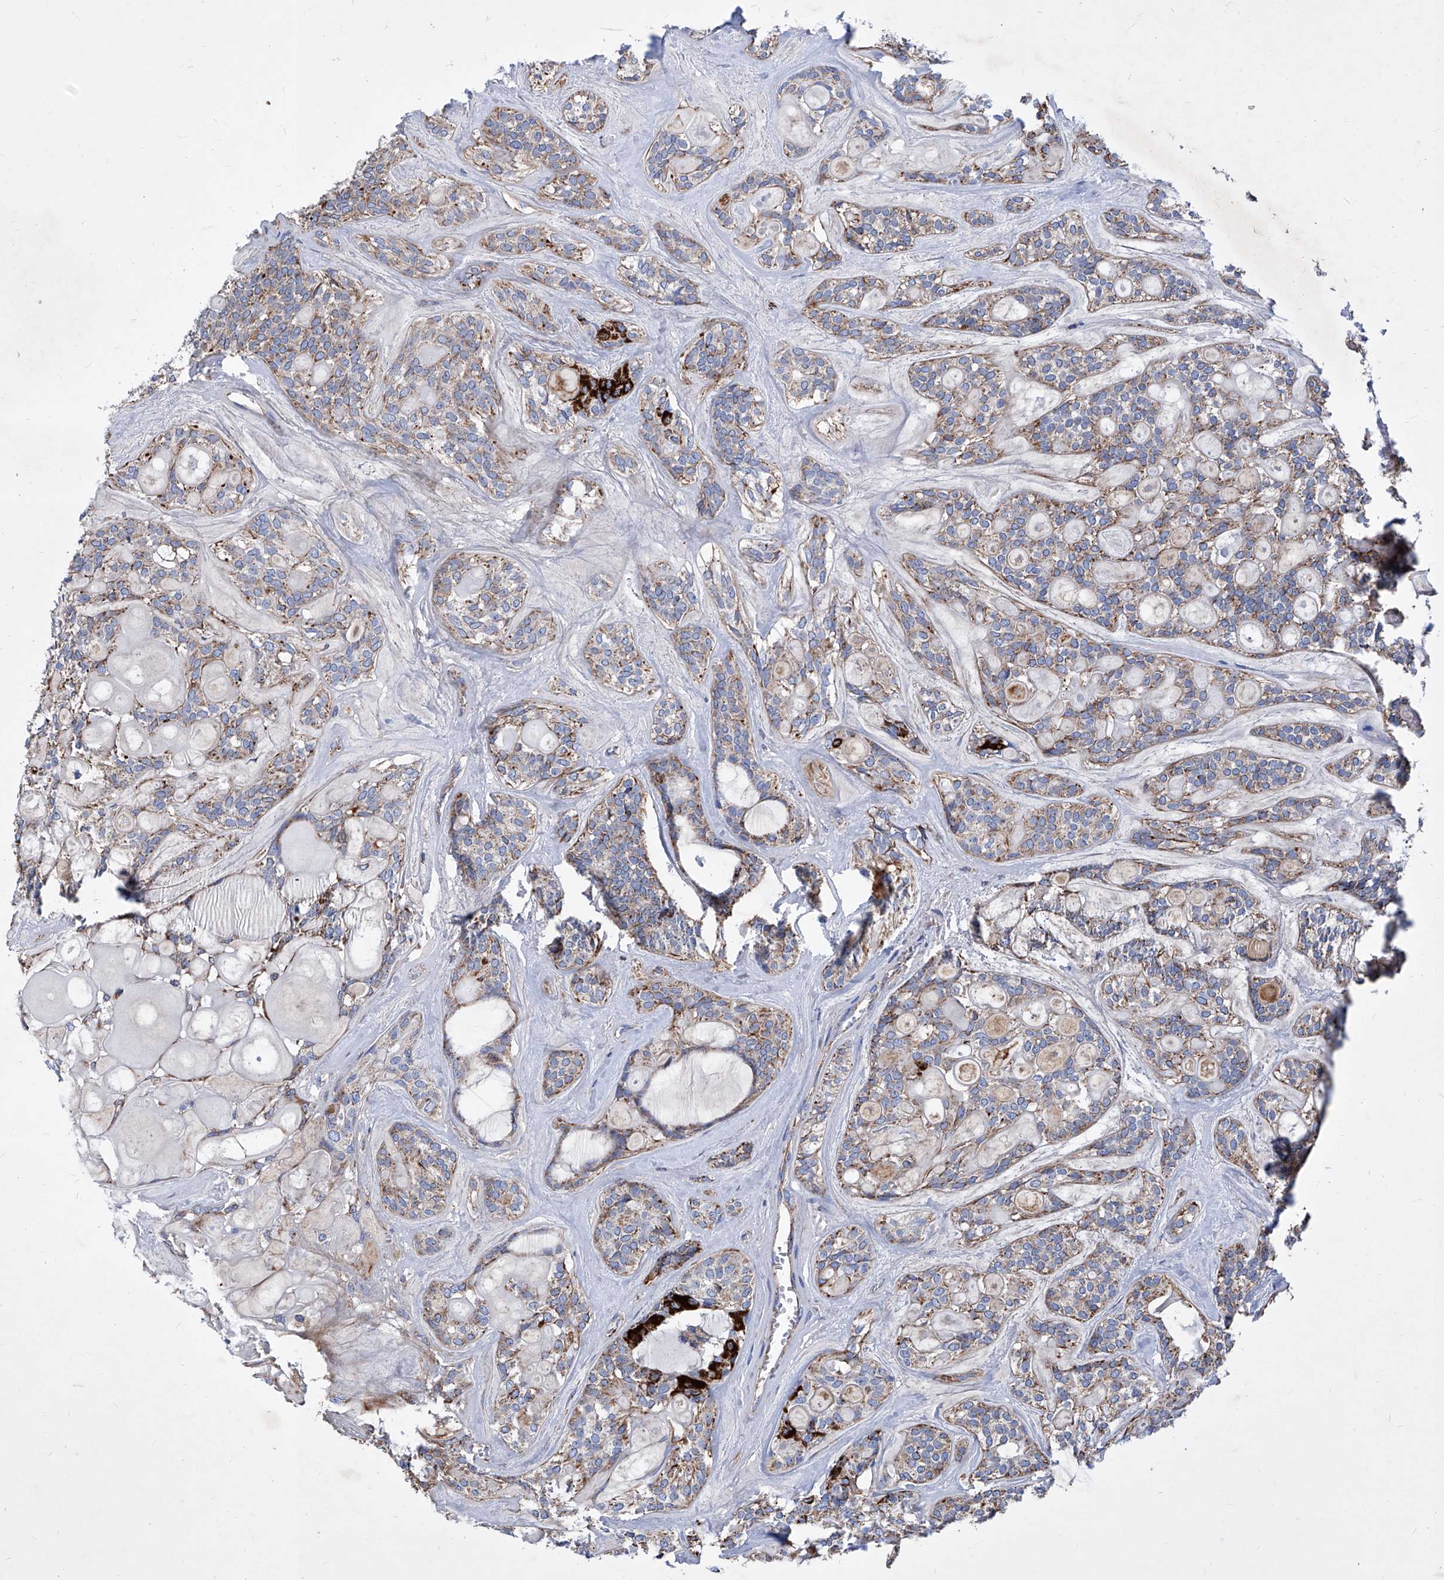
{"staining": {"intensity": "weak", "quantity": "25%-75%", "location": "cytoplasmic/membranous"}, "tissue": "head and neck cancer", "cell_type": "Tumor cells", "image_type": "cancer", "snomed": [{"axis": "morphology", "description": "Adenocarcinoma, NOS"}, {"axis": "topography", "description": "Head-Neck"}], "caption": "Immunohistochemical staining of adenocarcinoma (head and neck) demonstrates weak cytoplasmic/membranous protein staining in about 25%-75% of tumor cells.", "gene": "HRNR", "patient": {"sex": "male", "age": 66}}